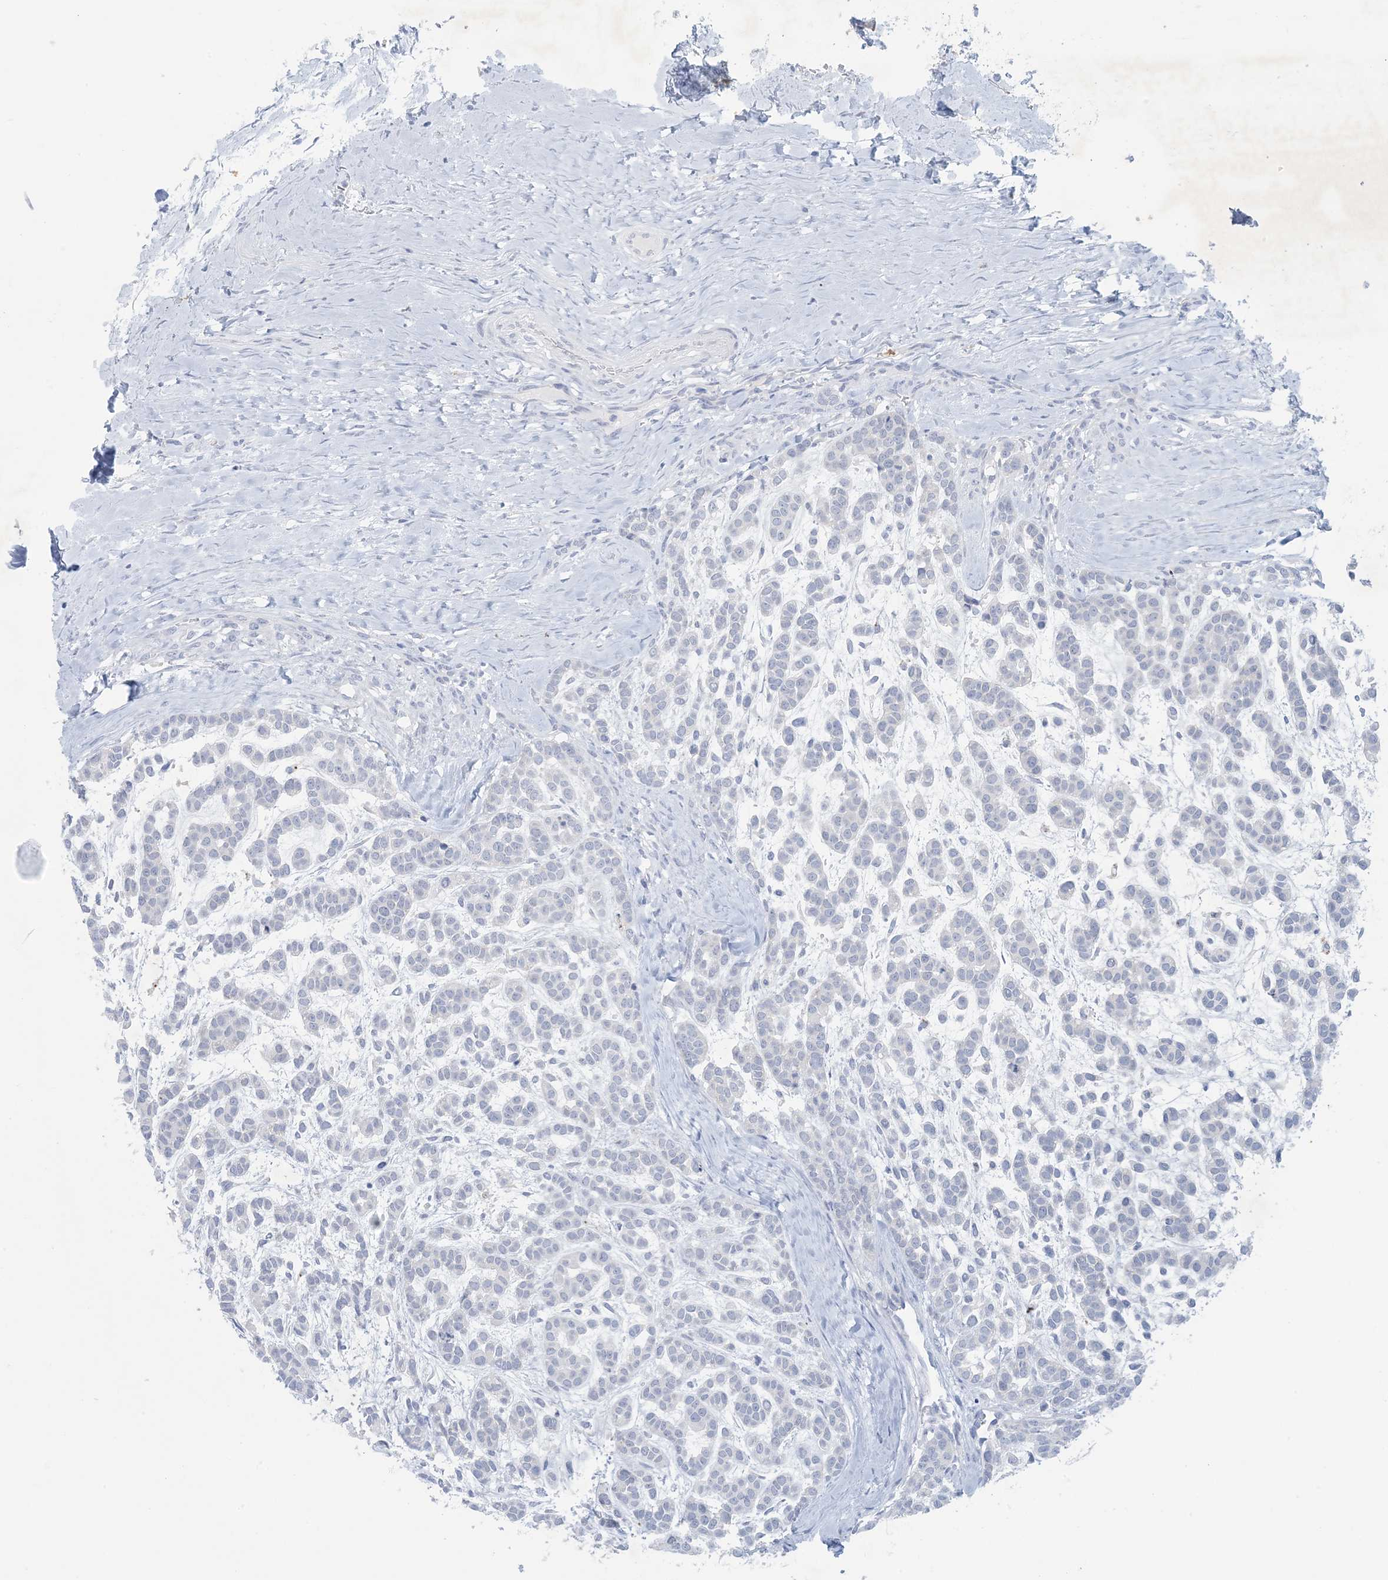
{"staining": {"intensity": "negative", "quantity": "none", "location": "none"}, "tissue": "head and neck cancer", "cell_type": "Tumor cells", "image_type": "cancer", "snomed": [{"axis": "morphology", "description": "Adenocarcinoma, NOS"}, {"axis": "morphology", "description": "Adenoma, NOS"}, {"axis": "topography", "description": "Head-Neck"}], "caption": "Immunohistochemical staining of head and neck cancer reveals no significant staining in tumor cells.", "gene": "GABRG1", "patient": {"sex": "female", "age": 55}}